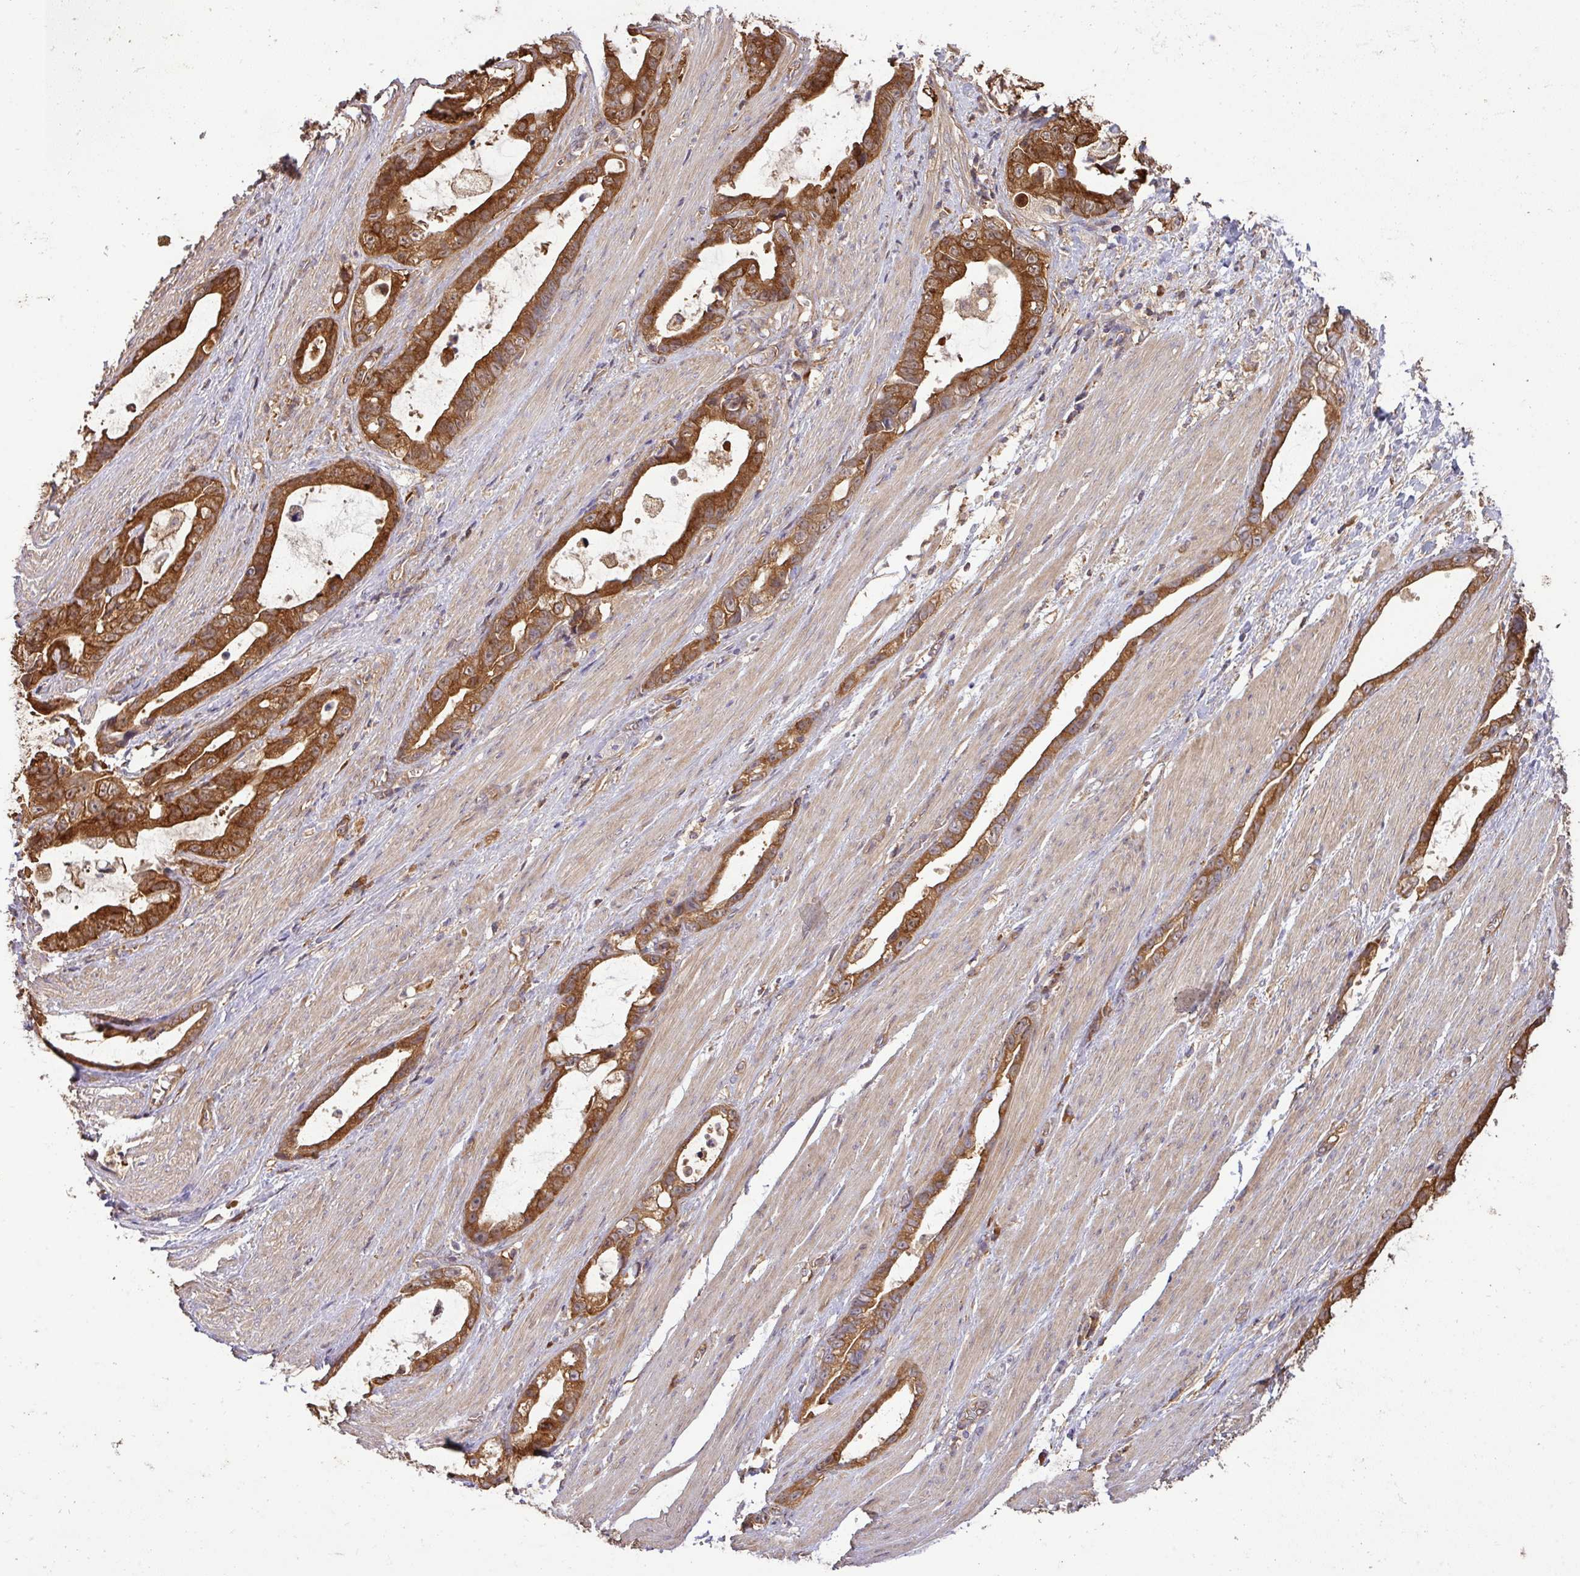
{"staining": {"intensity": "strong", "quantity": ">75%", "location": "cytoplasmic/membranous"}, "tissue": "stomach cancer", "cell_type": "Tumor cells", "image_type": "cancer", "snomed": [{"axis": "morphology", "description": "Adenocarcinoma, NOS"}, {"axis": "topography", "description": "Stomach"}], "caption": "DAB (3,3'-diaminobenzidine) immunohistochemical staining of human adenocarcinoma (stomach) displays strong cytoplasmic/membranous protein staining in approximately >75% of tumor cells. The staining was performed using DAB, with brown indicating positive protein expression. Nuclei are stained blue with hematoxylin.", "gene": "GSPT1", "patient": {"sex": "male", "age": 55}}